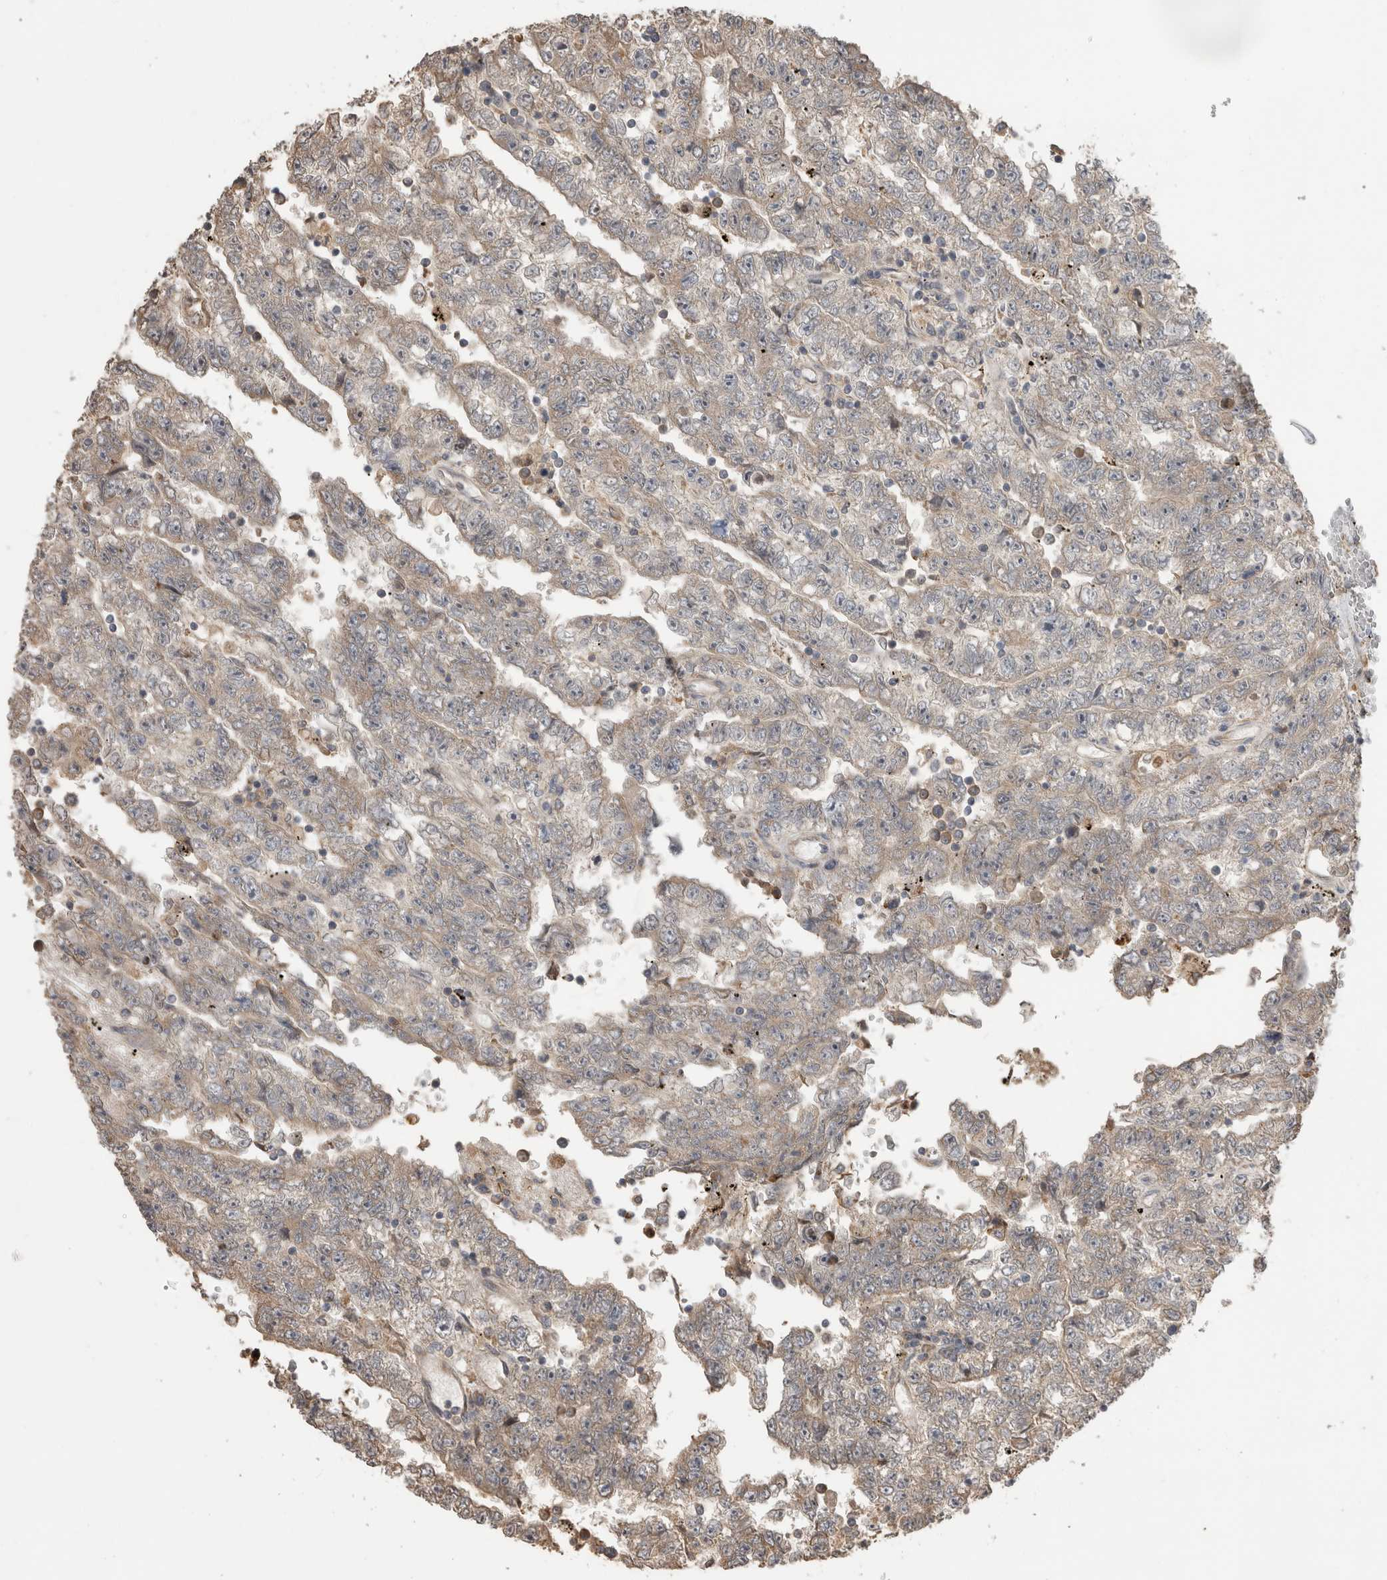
{"staining": {"intensity": "weak", "quantity": "<25%", "location": "cytoplasmic/membranous"}, "tissue": "testis cancer", "cell_type": "Tumor cells", "image_type": "cancer", "snomed": [{"axis": "morphology", "description": "Carcinoma, Embryonal, NOS"}, {"axis": "topography", "description": "Testis"}], "caption": "IHC of testis cancer (embryonal carcinoma) shows no staining in tumor cells. (Brightfield microscopy of DAB (3,3'-diaminobenzidine) immunohistochemistry (IHC) at high magnification).", "gene": "TBCE", "patient": {"sex": "male", "age": 25}}